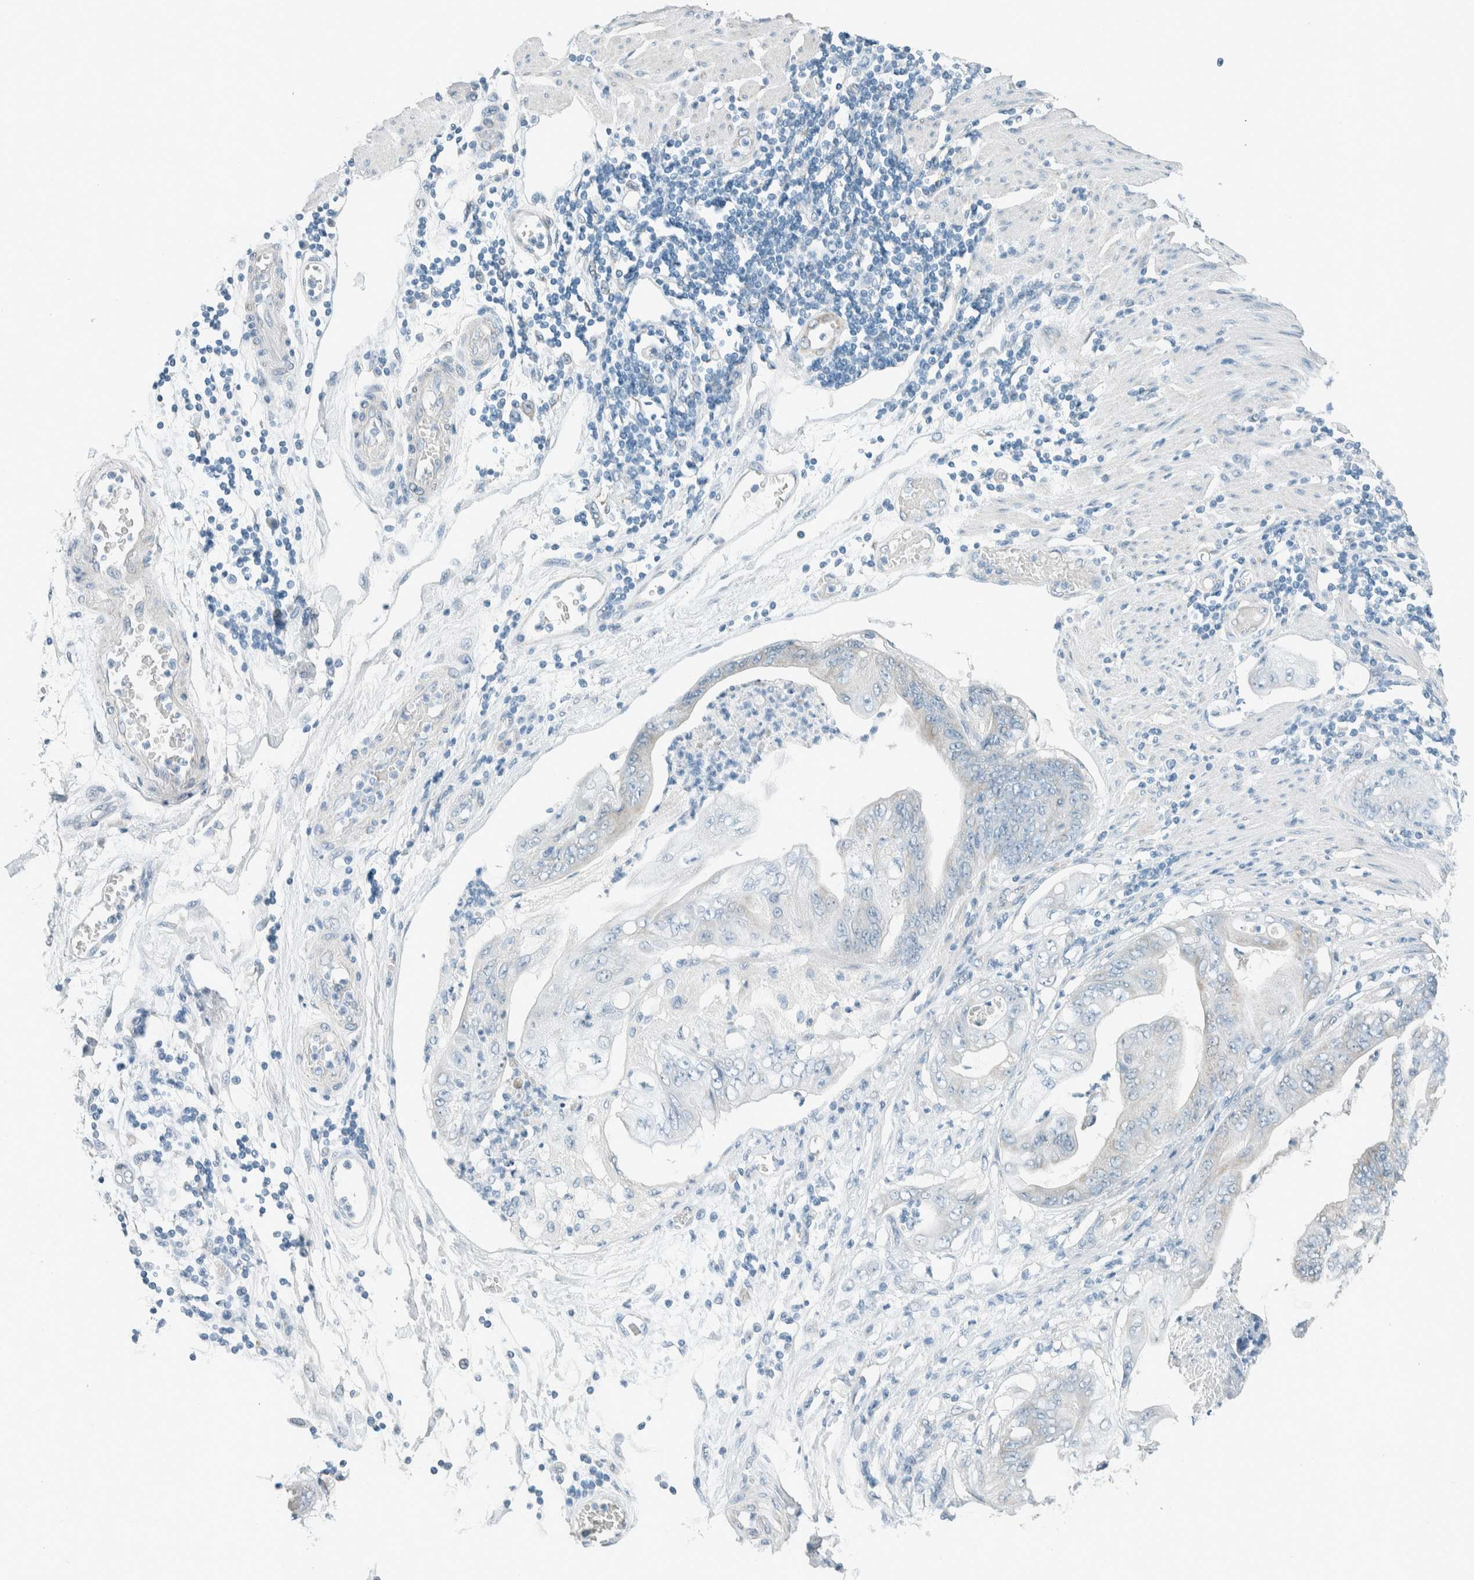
{"staining": {"intensity": "negative", "quantity": "none", "location": "none"}, "tissue": "stomach cancer", "cell_type": "Tumor cells", "image_type": "cancer", "snomed": [{"axis": "morphology", "description": "Adenocarcinoma, NOS"}, {"axis": "topography", "description": "Stomach"}], "caption": "The IHC micrograph has no significant expression in tumor cells of stomach cancer (adenocarcinoma) tissue.", "gene": "ALDH7A1", "patient": {"sex": "female", "age": 73}}